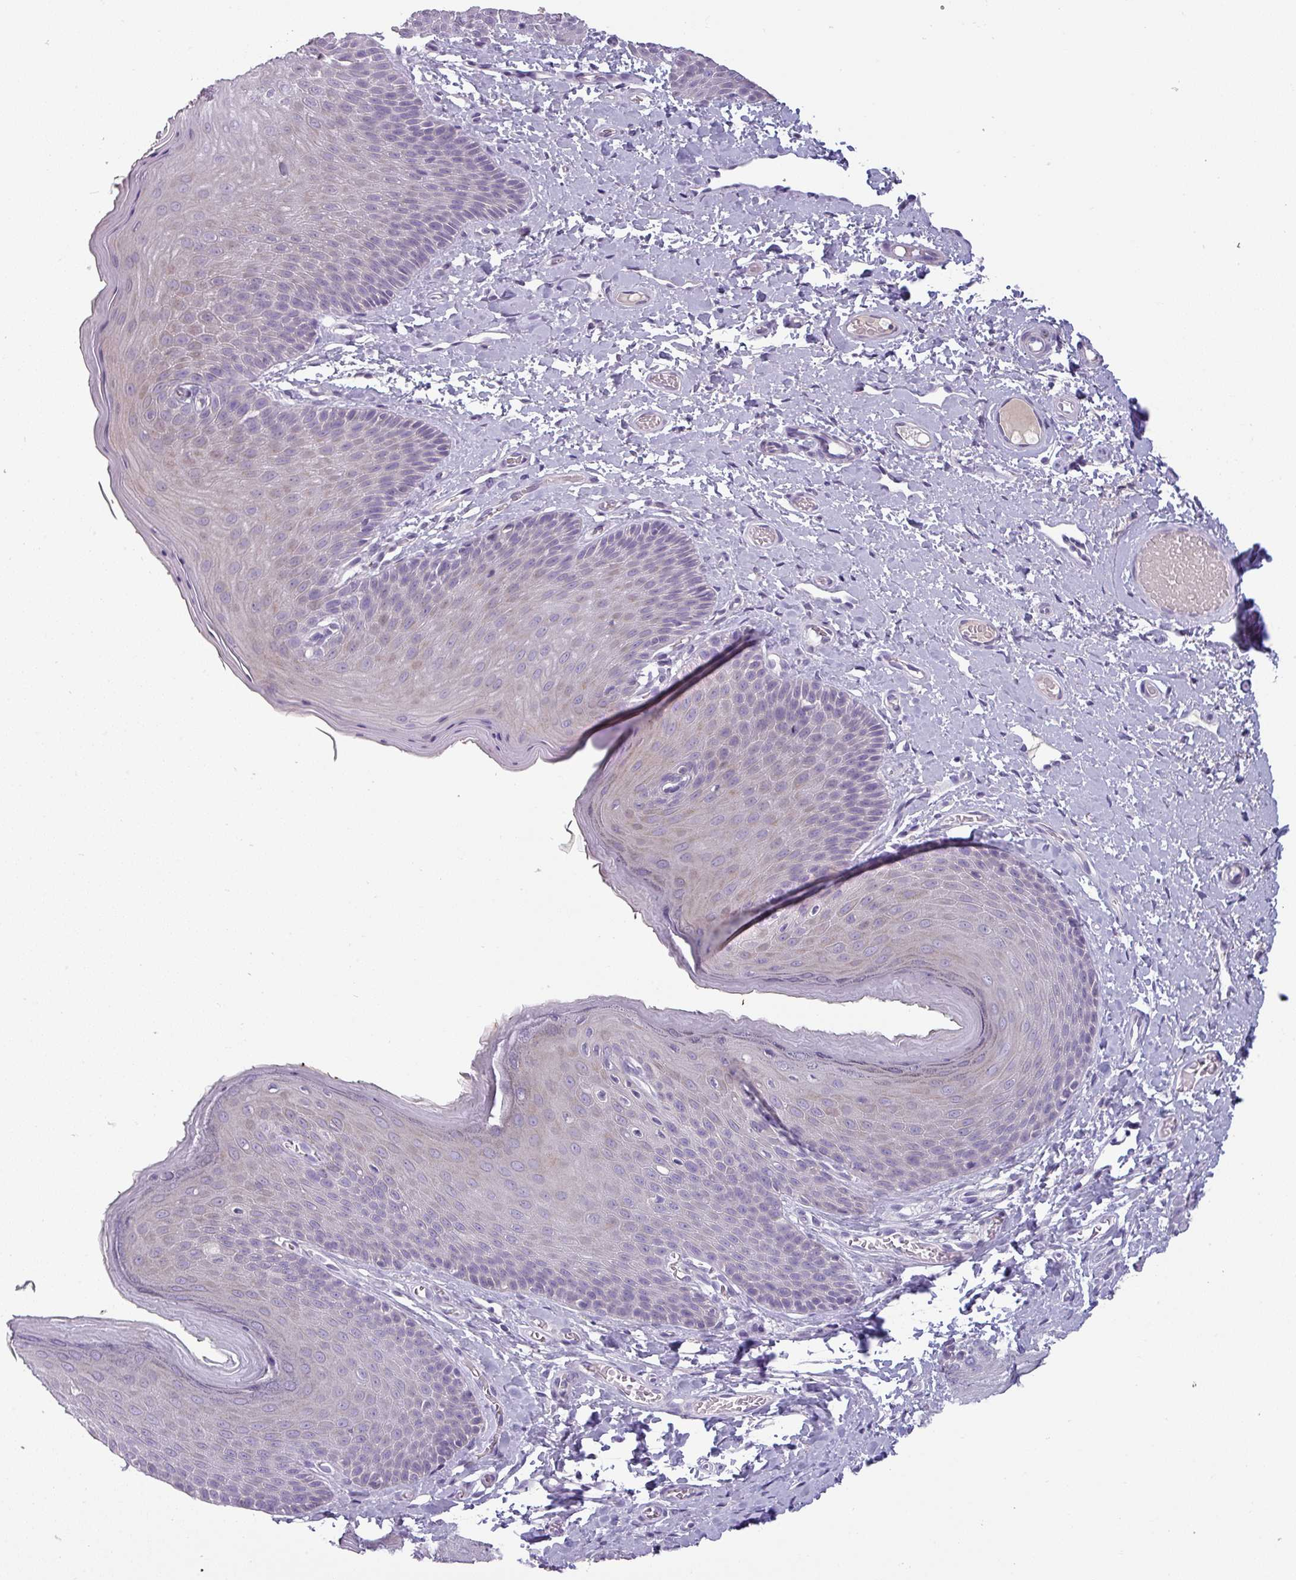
{"staining": {"intensity": "moderate", "quantity": "<25%", "location": "cytoplasmic/membranous"}, "tissue": "skin", "cell_type": "Epidermal cells", "image_type": "normal", "snomed": [{"axis": "morphology", "description": "Normal tissue, NOS"}, {"axis": "topography", "description": "Anal"}], "caption": "Immunohistochemical staining of benign human skin shows moderate cytoplasmic/membranous protein positivity in about <25% of epidermal cells.", "gene": "SLC26A9", "patient": {"sex": "female", "age": 40}}